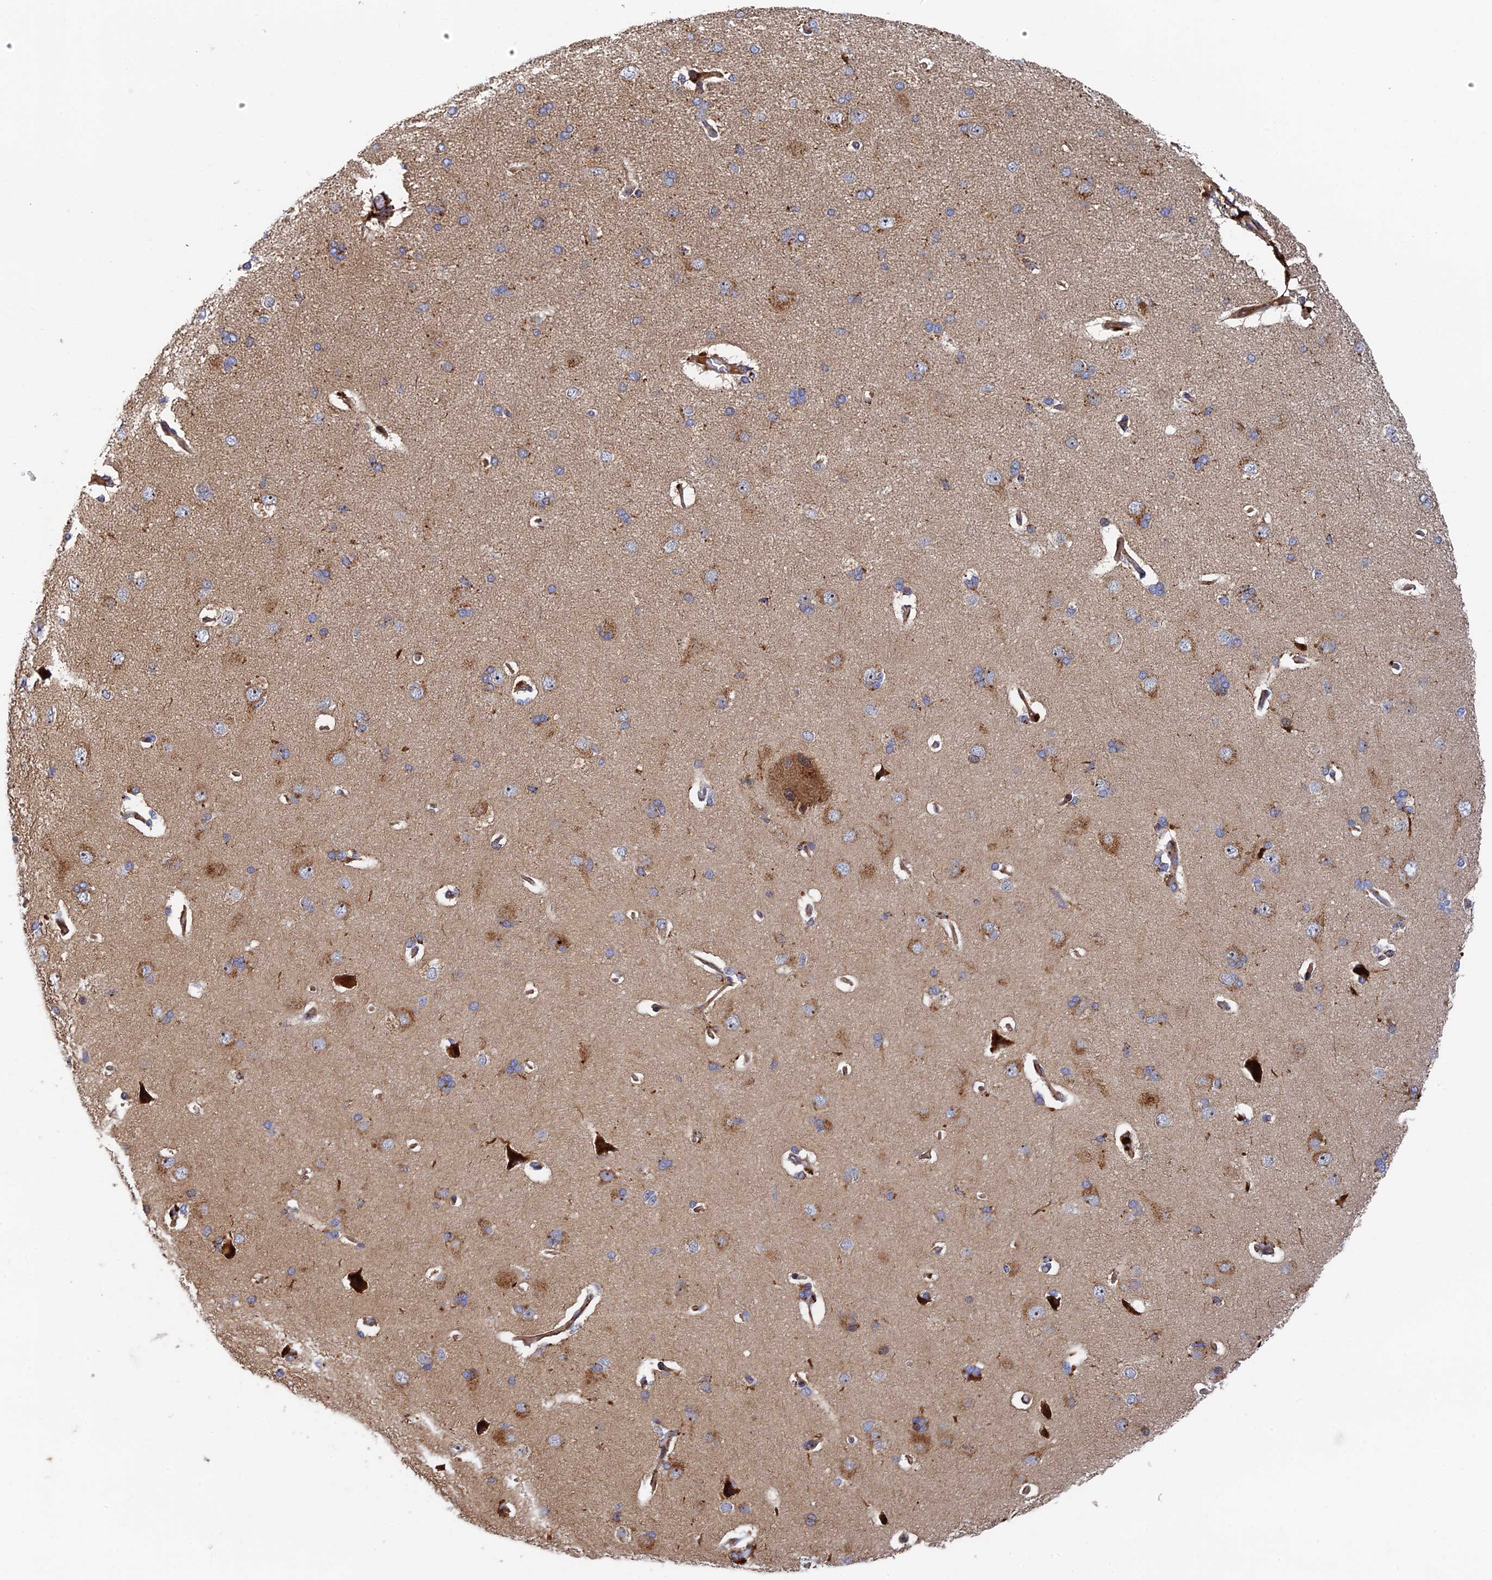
{"staining": {"intensity": "moderate", "quantity": "25%-75%", "location": "cytoplasmic/membranous"}, "tissue": "cerebral cortex", "cell_type": "Endothelial cells", "image_type": "normal", "snomed": [{"axis": "morphology", "description": "Normal tissue, NOS"}, {"axis": "topography", "description": "Cerebral cortex"}], "caption": "DAB immunohistochemical staining of unremarkable cerebral cortex reveals moderate cytoplasmic/membranous protein staining in approximately 25%-75% of endothelial cells.", "gene": "PPP2R3C", "patient": {"sex": "male", "age": 62}}